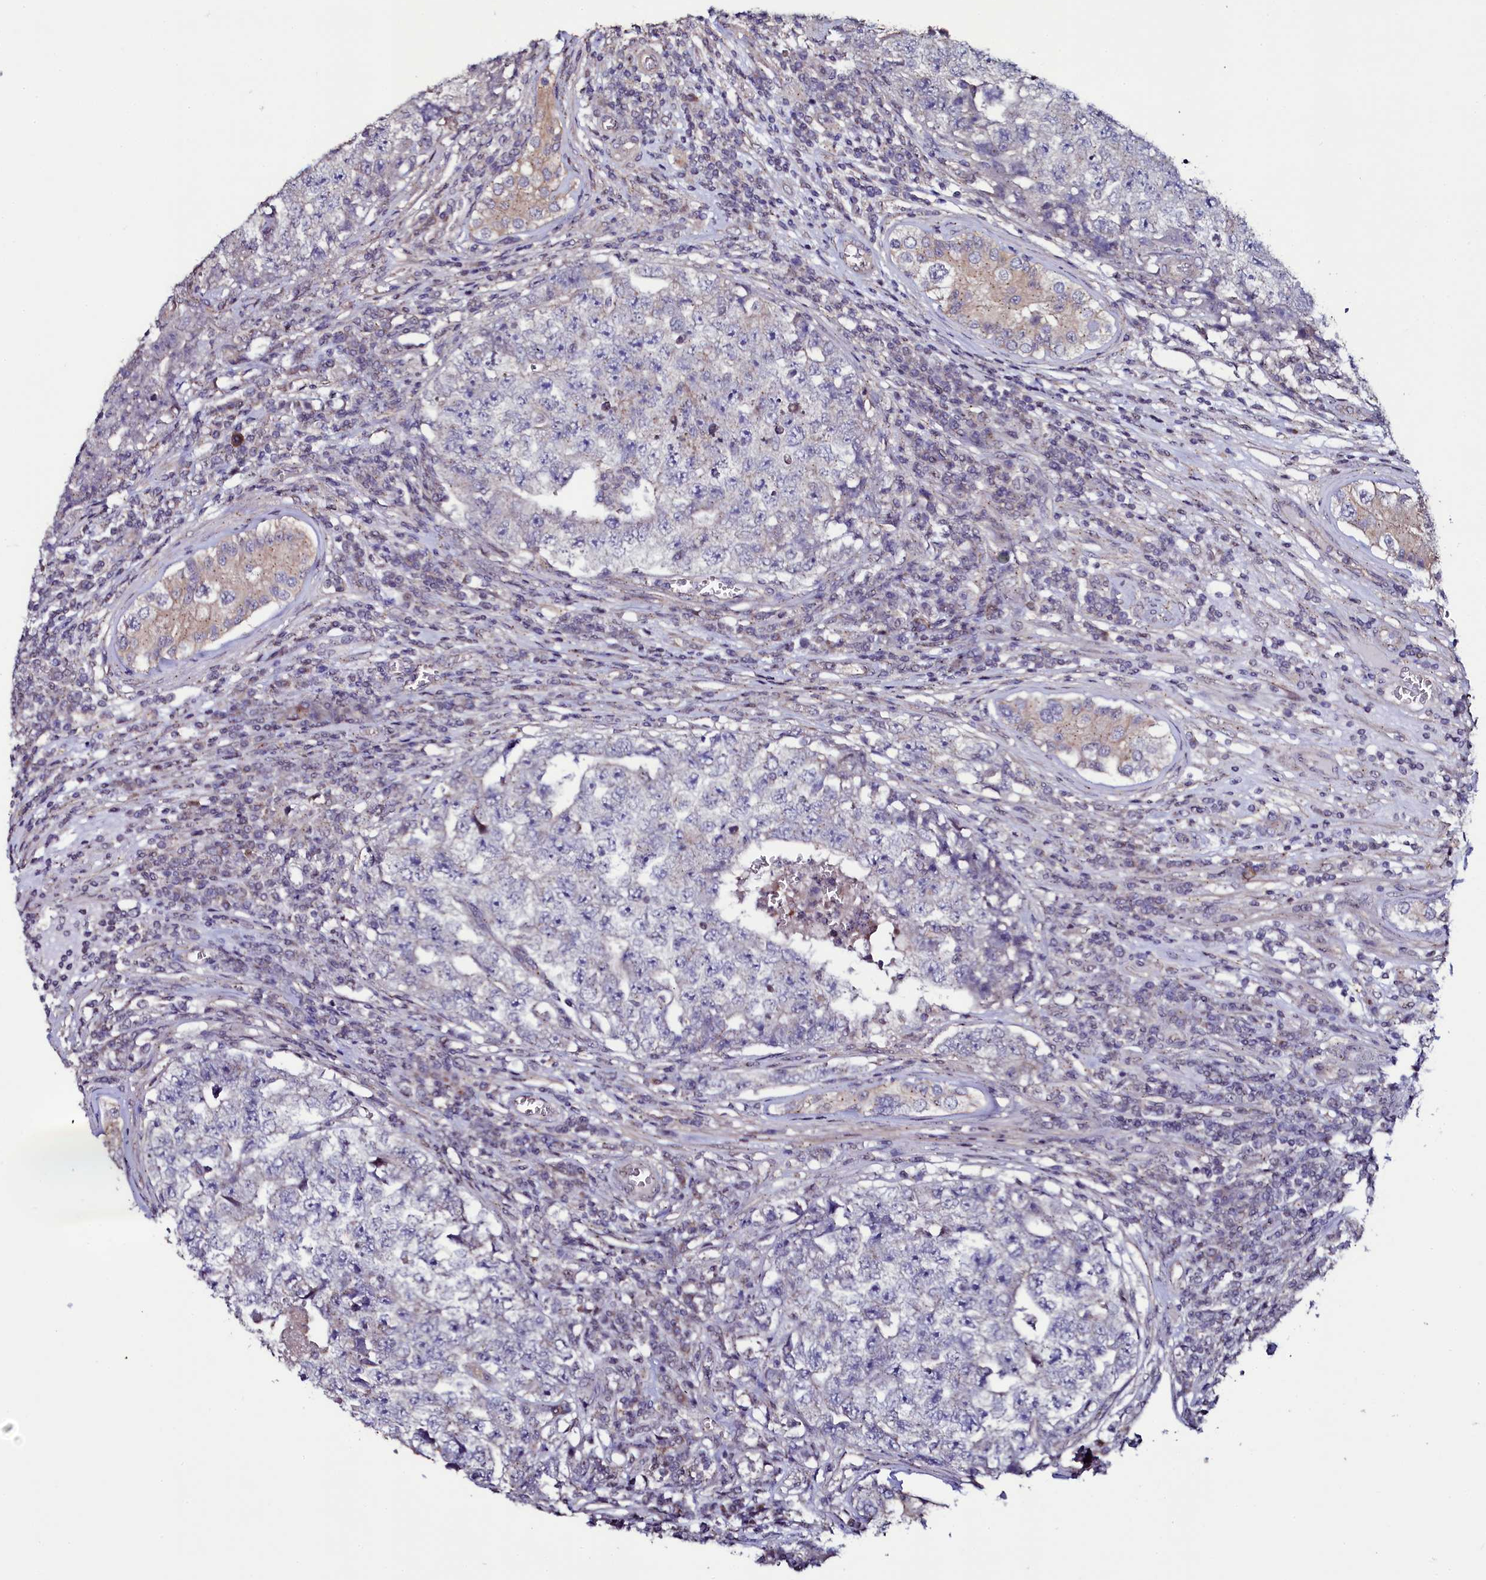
{"staining": {"intensity": "weak", "quantity": "<25%", "location": "cytoplasmic/membranous"}, "tissue": "testis cancer", "cell_type": "Tumor cells", "image_type": "cancer", "snomed": [{"axis": "morphology", "description": "Carcinoma, Embryonal, NOS"}, {"axis": "topography", "description": "Testis"}], "caption": "This is an immunohistochemistry (IHC) histopathology image of human testis cancer (embryonal carcinoma). There is no staining in tumor cells.", "gene": "USPL1", "patient": {"sex": "male", "age": 17}}